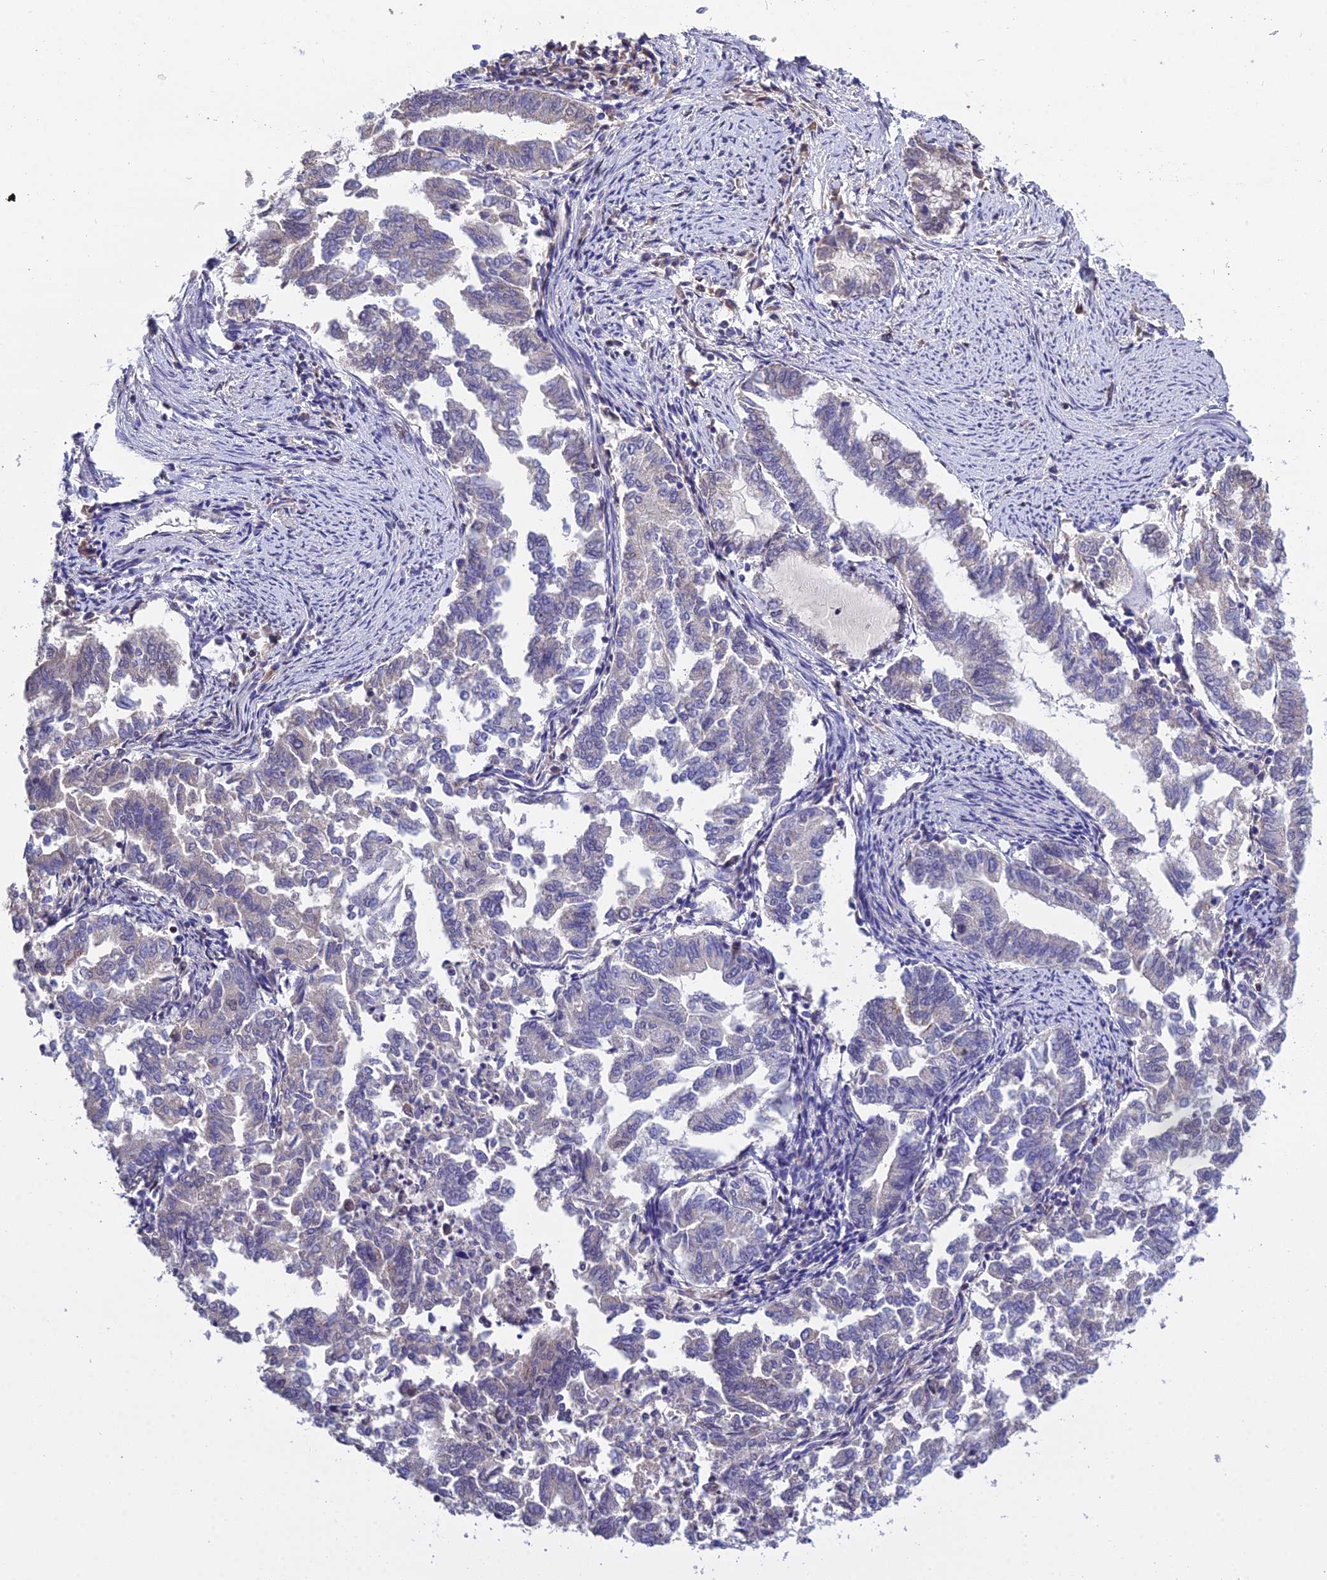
{"staining": {"intensity": "negative", "quantity": "none", "location": "none"}, "tissue": "endometrial cancer", "cell_type": "Tumor cells", "image_type": "cancer", "snomed": [{"axis": "morphology", "description": "Adenocarcinoma, NOS"}, {"axis": "topography", "description": "Endometrium"}], "caption": "The IHC micrograph has no significant expression in tumor cells of endometrial adenocarcinoma tissue.", "gene": "ARL2", "patient": {"sex": "female", "age": 79}}